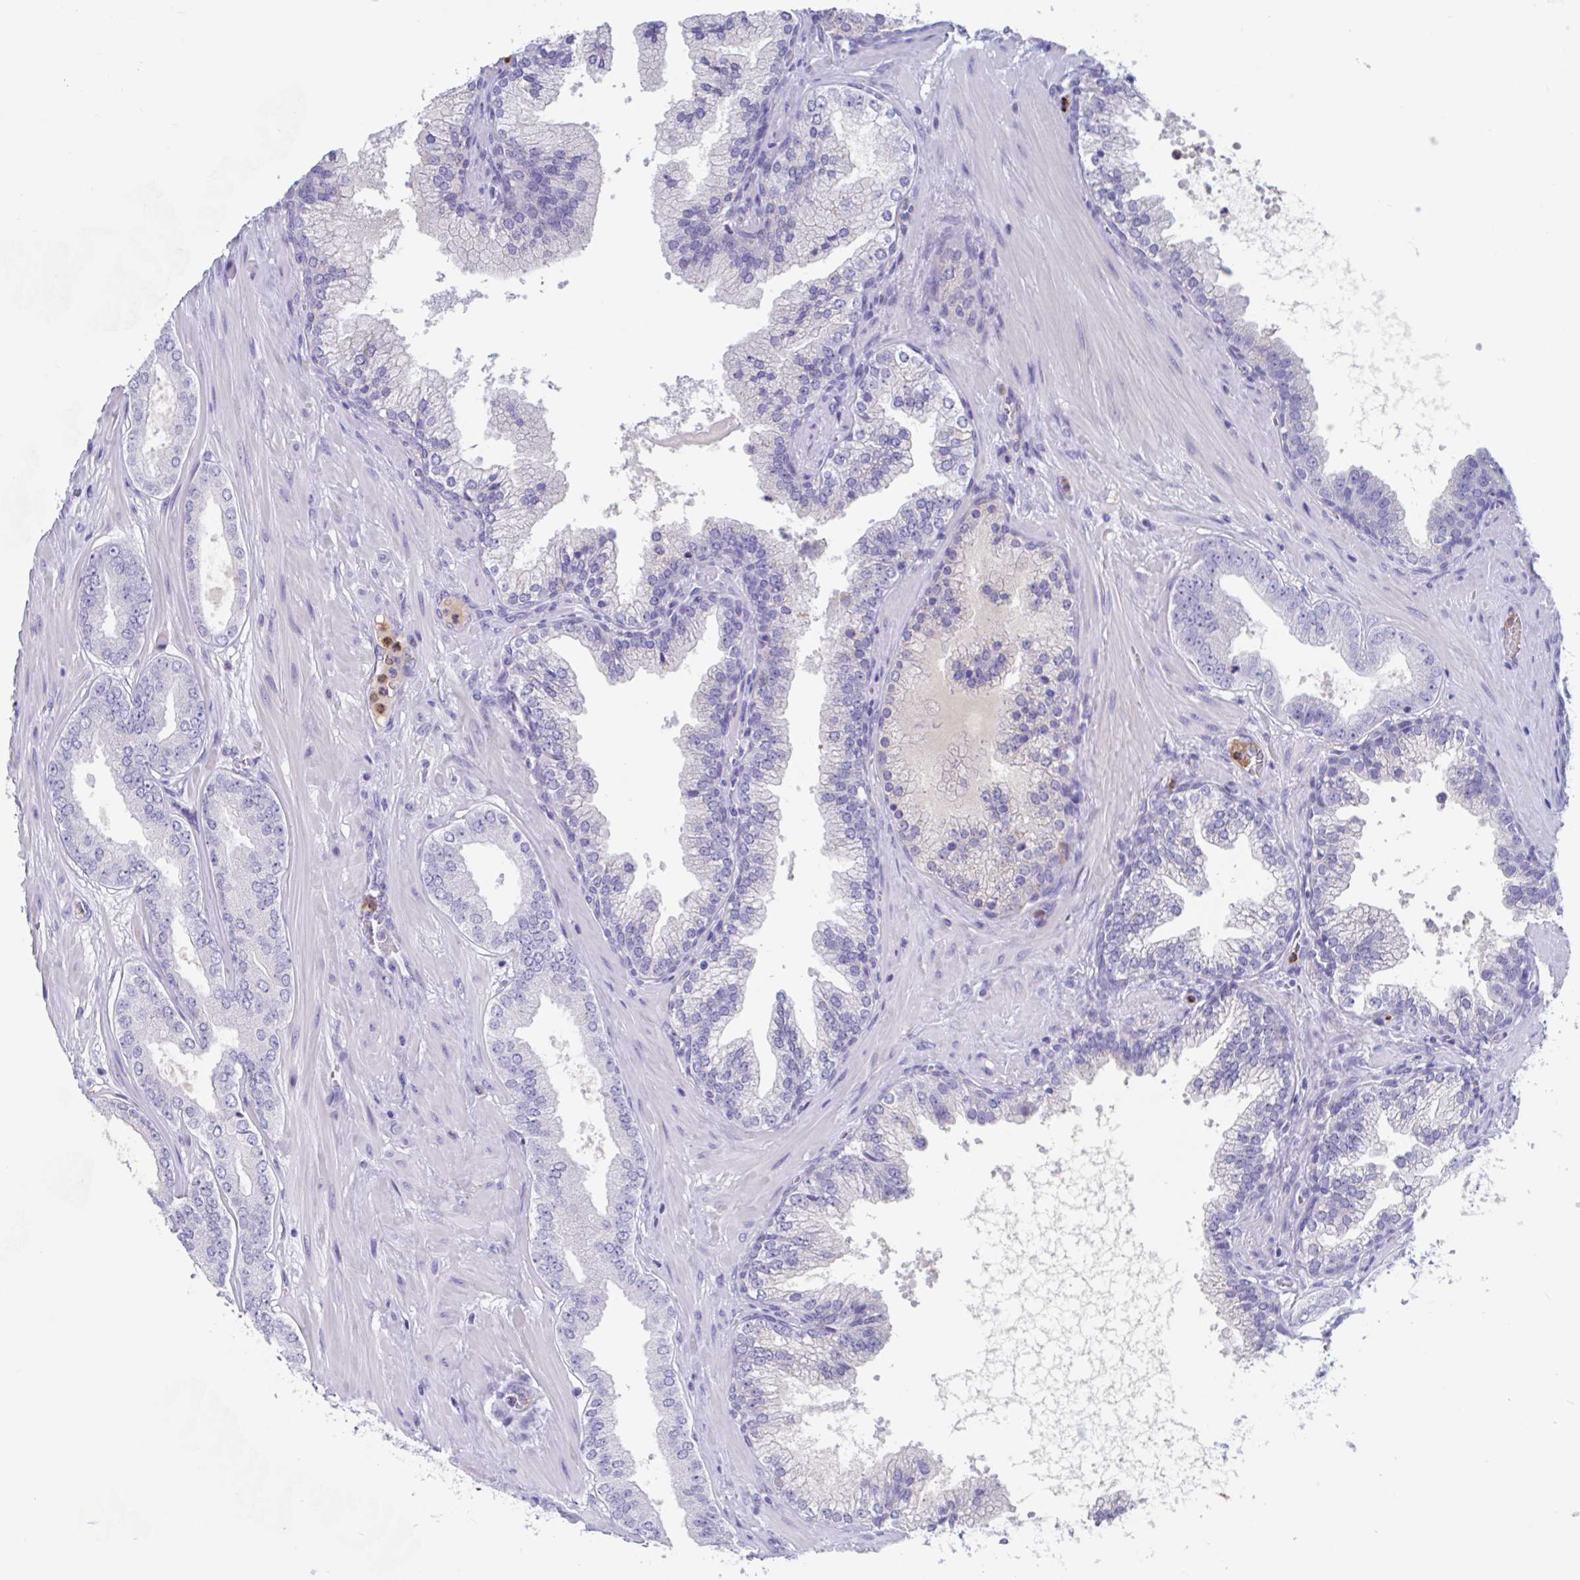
{"staining": {"intensity": "negative", "quantity": "none", "location": "none"}, "tissue": "prostate cancer", "cell_type": "Tumor cells", "image_type": "cancer", "snomed": [{"axis": "morphology", "description": "Adenocarcinoma, High grade"}, {"axis": "topography", "description": "Prostate"}], "caption": "High power microscopy photomicrograph of an IHC photomicrograph of prostate cancer (adenocarcinoma (high-grade)), revealing no significant staining in tumor cells. Brightfield microscopy of IHC stained with DAB (brown) and hematoxylin (blue), captured at high magnification.", "gene": "ZNHIT2", "patient": {"sex": "male", "age": 65}}